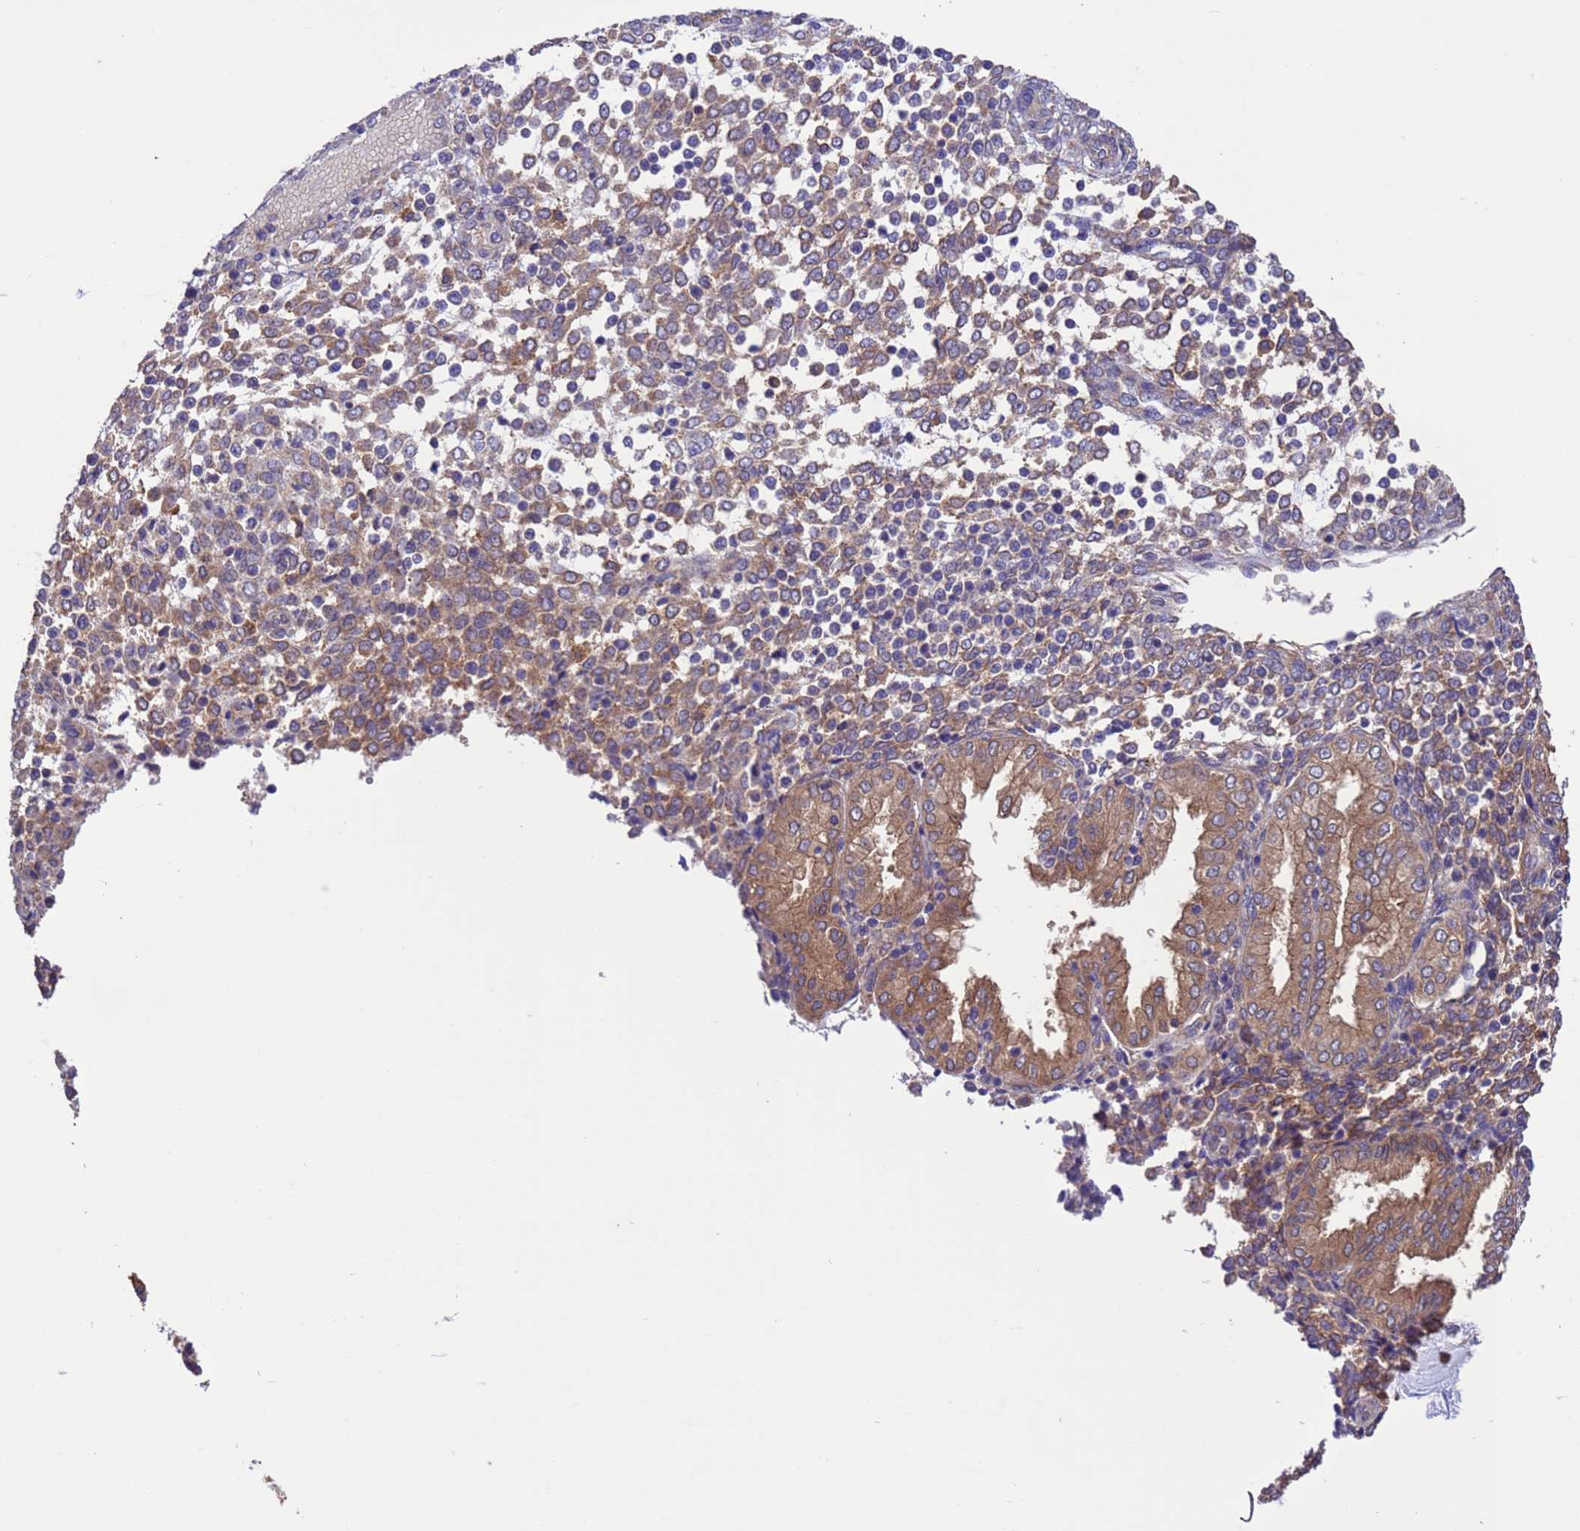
{"staining": {"intensity": "moderate", "quantity": "25%-75%", "location": "cytoplasmic/membranous"}, "tissue": "endometrium", "cell_type": "Cells in endometrial stroma", "image_type": "normal", "snomed": [{"axis": "morphology", "description": "Normal tissue, NOS"}, {"axis": "topography", "description": "Endometrium"}], "caption": "A photomicrograph of human endometrium stained for a protein demonstrates moderate cytoplasmic/membranous brown staining in cells in endometrial stroma. (DAB (3,3'-diaminobenzidine) IHC with brightfield microscopy, high magnification).", "gene": "ARHGAP12", "patient": {"sex": "female", "age": 53}}